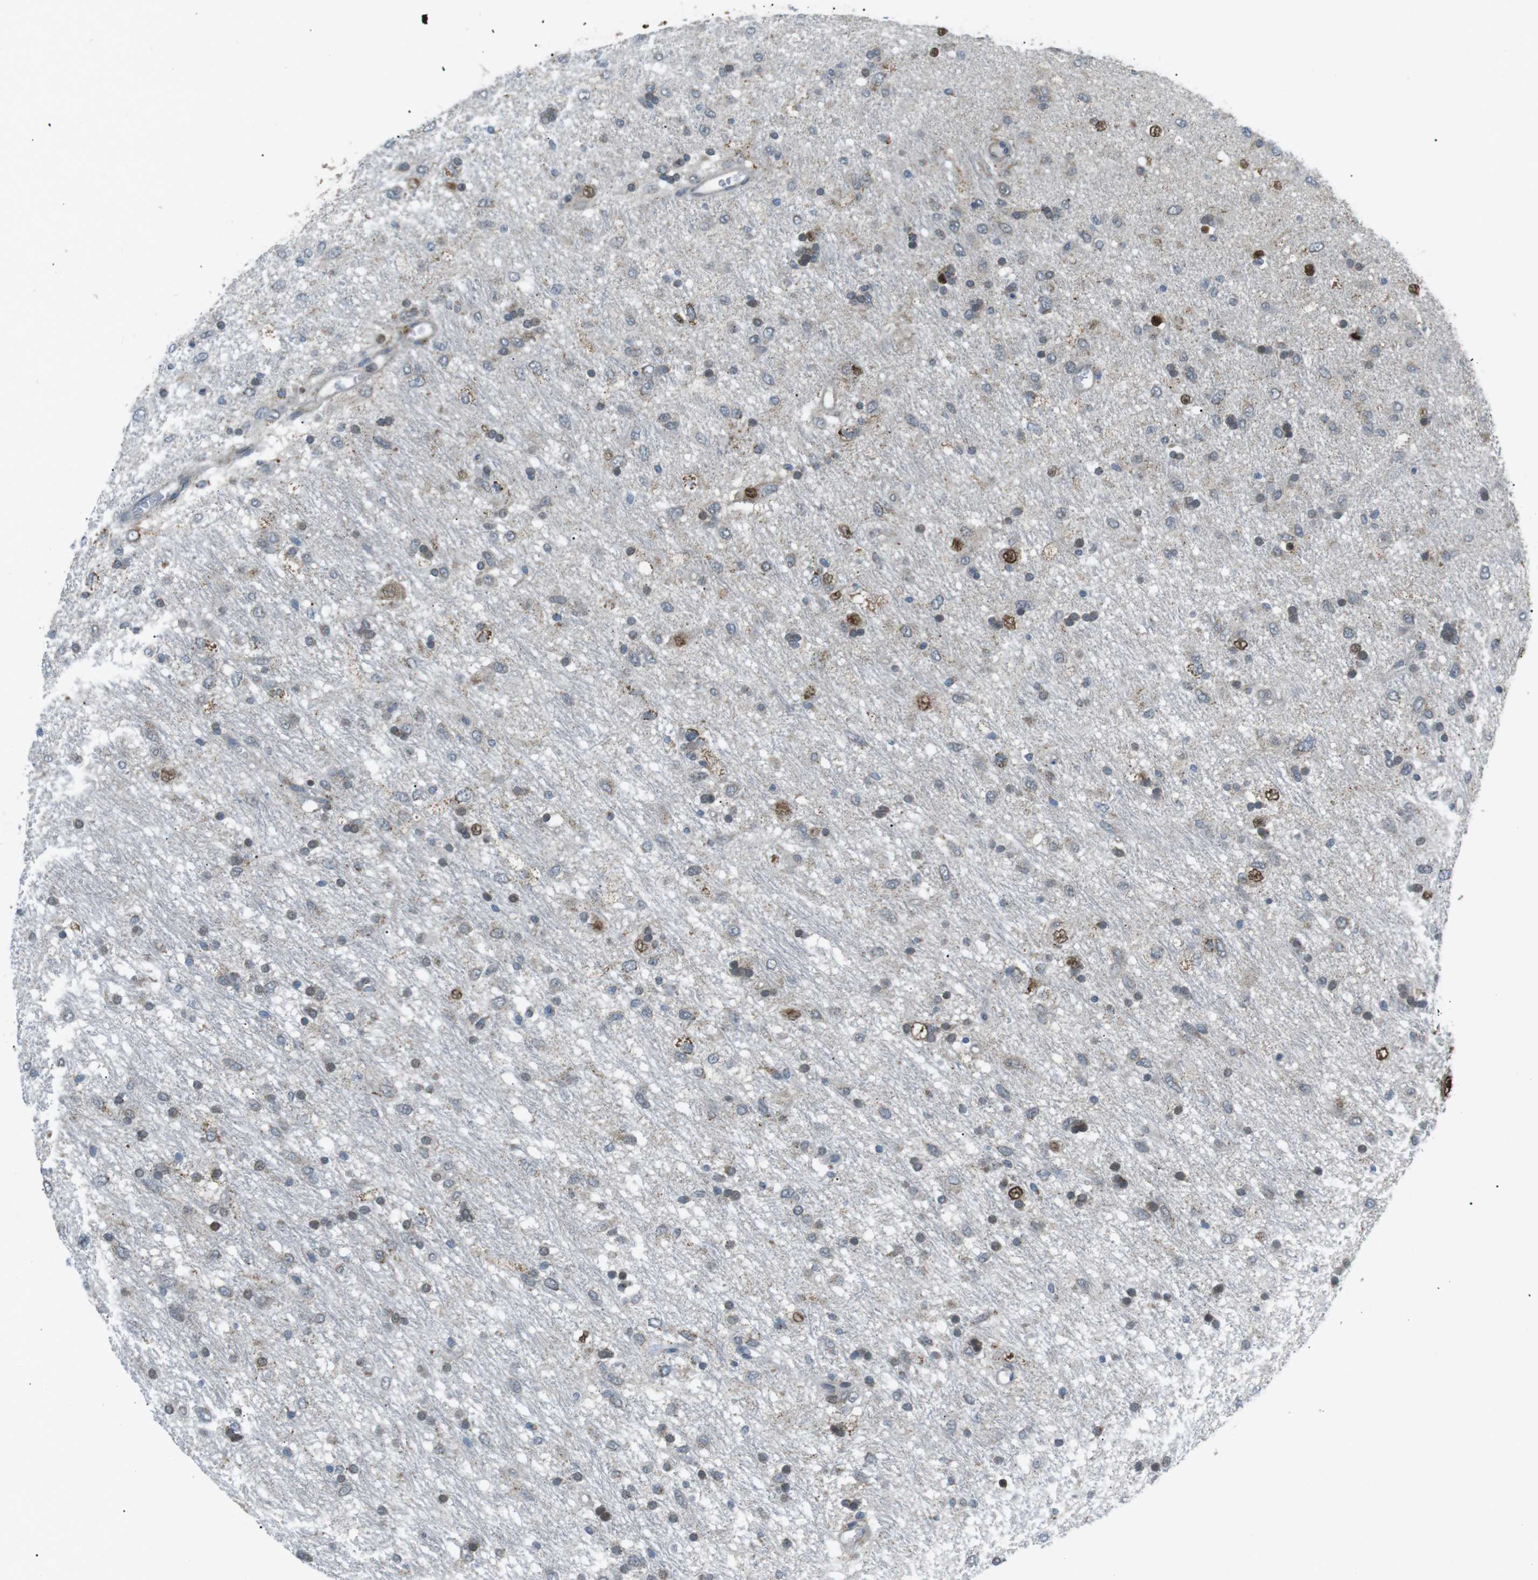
{"staining": {"intensity": "weak", "quantity": "25%-75%", "location": "cytoplasmic/membranous"}, "tissue": "glioma", "cell_type": "Tumor cells", "image_type": "cancer", "snomed": [{"axis": "morphology", "description": "Glioma, malignant, Low grade"}, {"axis": "topography", "description": "Brain"}], "caption": "This image displays malignant glioma (low-grade) stained with immunohistochemistry (IHC) to label a protein in brown. The cytoplasmic/membranous of tumor cells show weak positivity for the protein. Nuclei are counter-stained blue.", "gene": "ARID5B", "patient": {"sex": "male", "age": 77}}